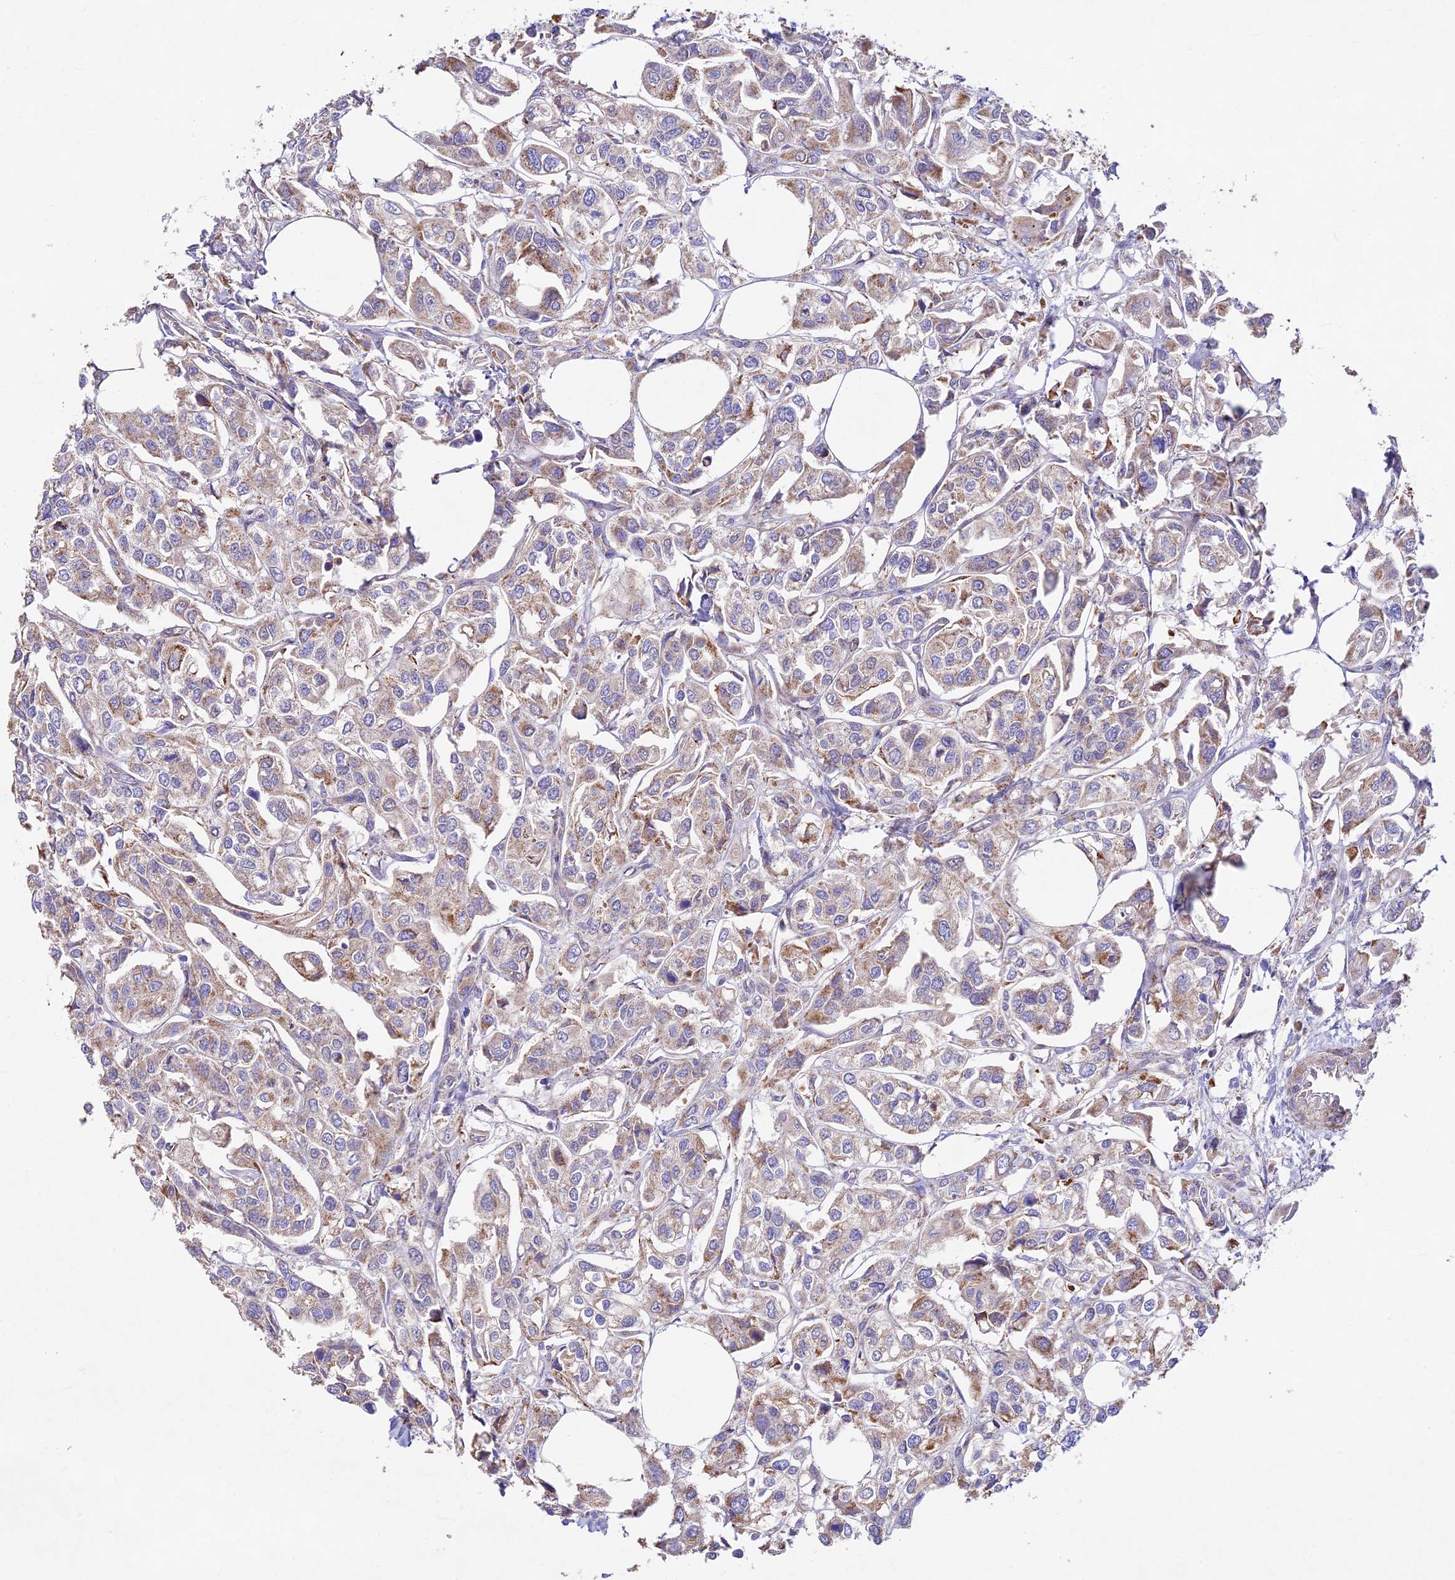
{"staining": {"intensity": "weak", "quantity": "25%-75%", "location": "cytoplasmic/membranous"}, "tissue": "urothelial cancer", "cell_type": "Tumor cells", "image_type": "cancer", "snomed": [{"axis": "morphology", "description": "Urothelial carcinoma, High grade"}, {"axis": "topography", "description": "Urinary bladder"}], "caption": "Urothelial cancer stained with a protein marker demonstrates weak staining in tumor cells.", "gene": "KHDC3L", "patient": {"sex": "male", "age": 67}}